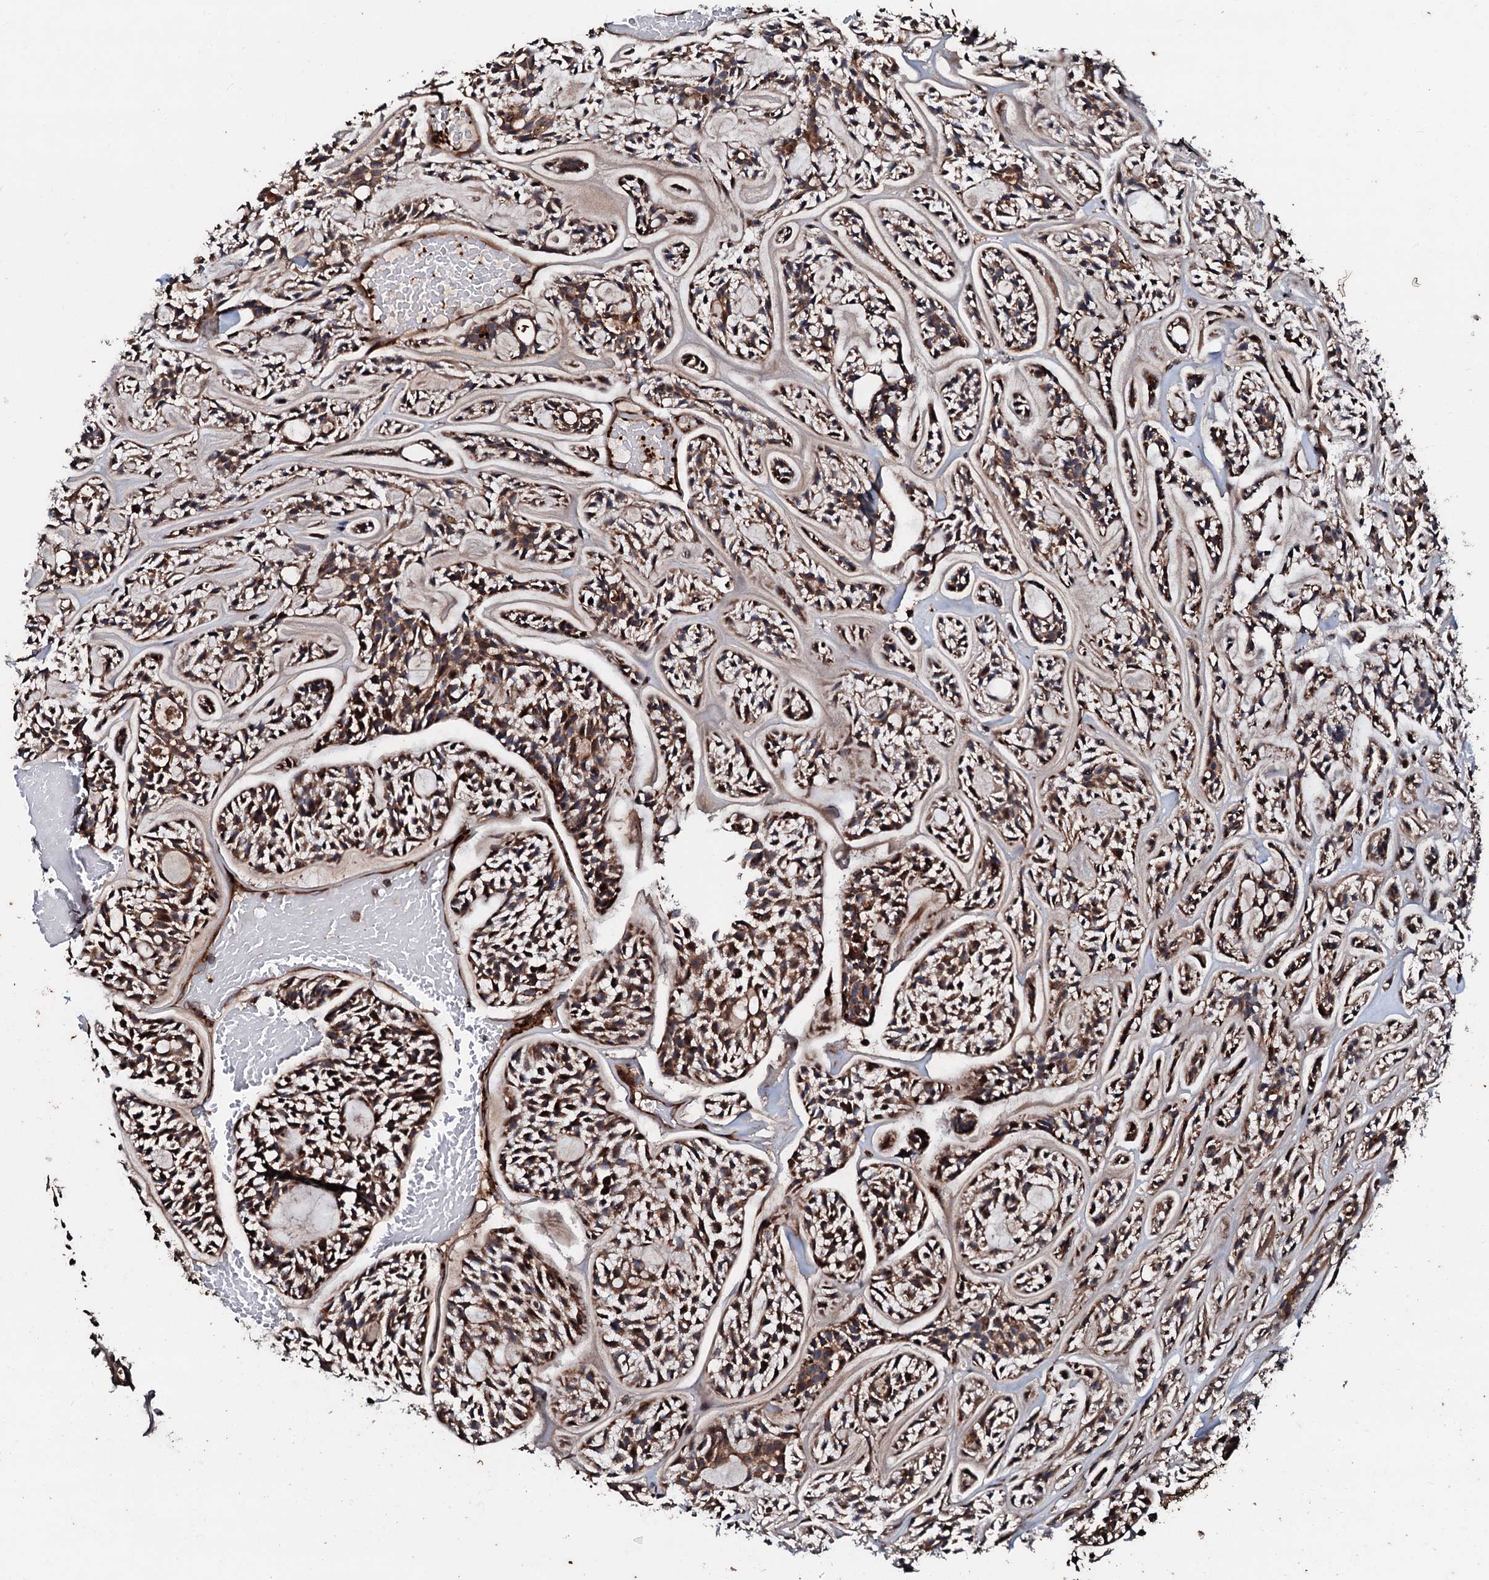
{"staining": {"intensity": "moderate", "quantity": ">75%", "location": "cytoplasmic/membranous"}, "tissue": "head and neck cancer", "cell_type": "Tumor cells", "image_type": "cancer", "snomed": [{"axis": "morphology", "description": "Adenocarcinoma, NOS"}, {"axis": "topography", "description": "Salivary gland"}, {"axis": "topography", "description": "Head-Neck"}], "caption": "Human head and neck cancer (adenocarcinoma) stained with a protein marker displays moderate staining in tumor cells.", "gene": "SDHAF2", "patient": {"sex": "male", "age": 55}}